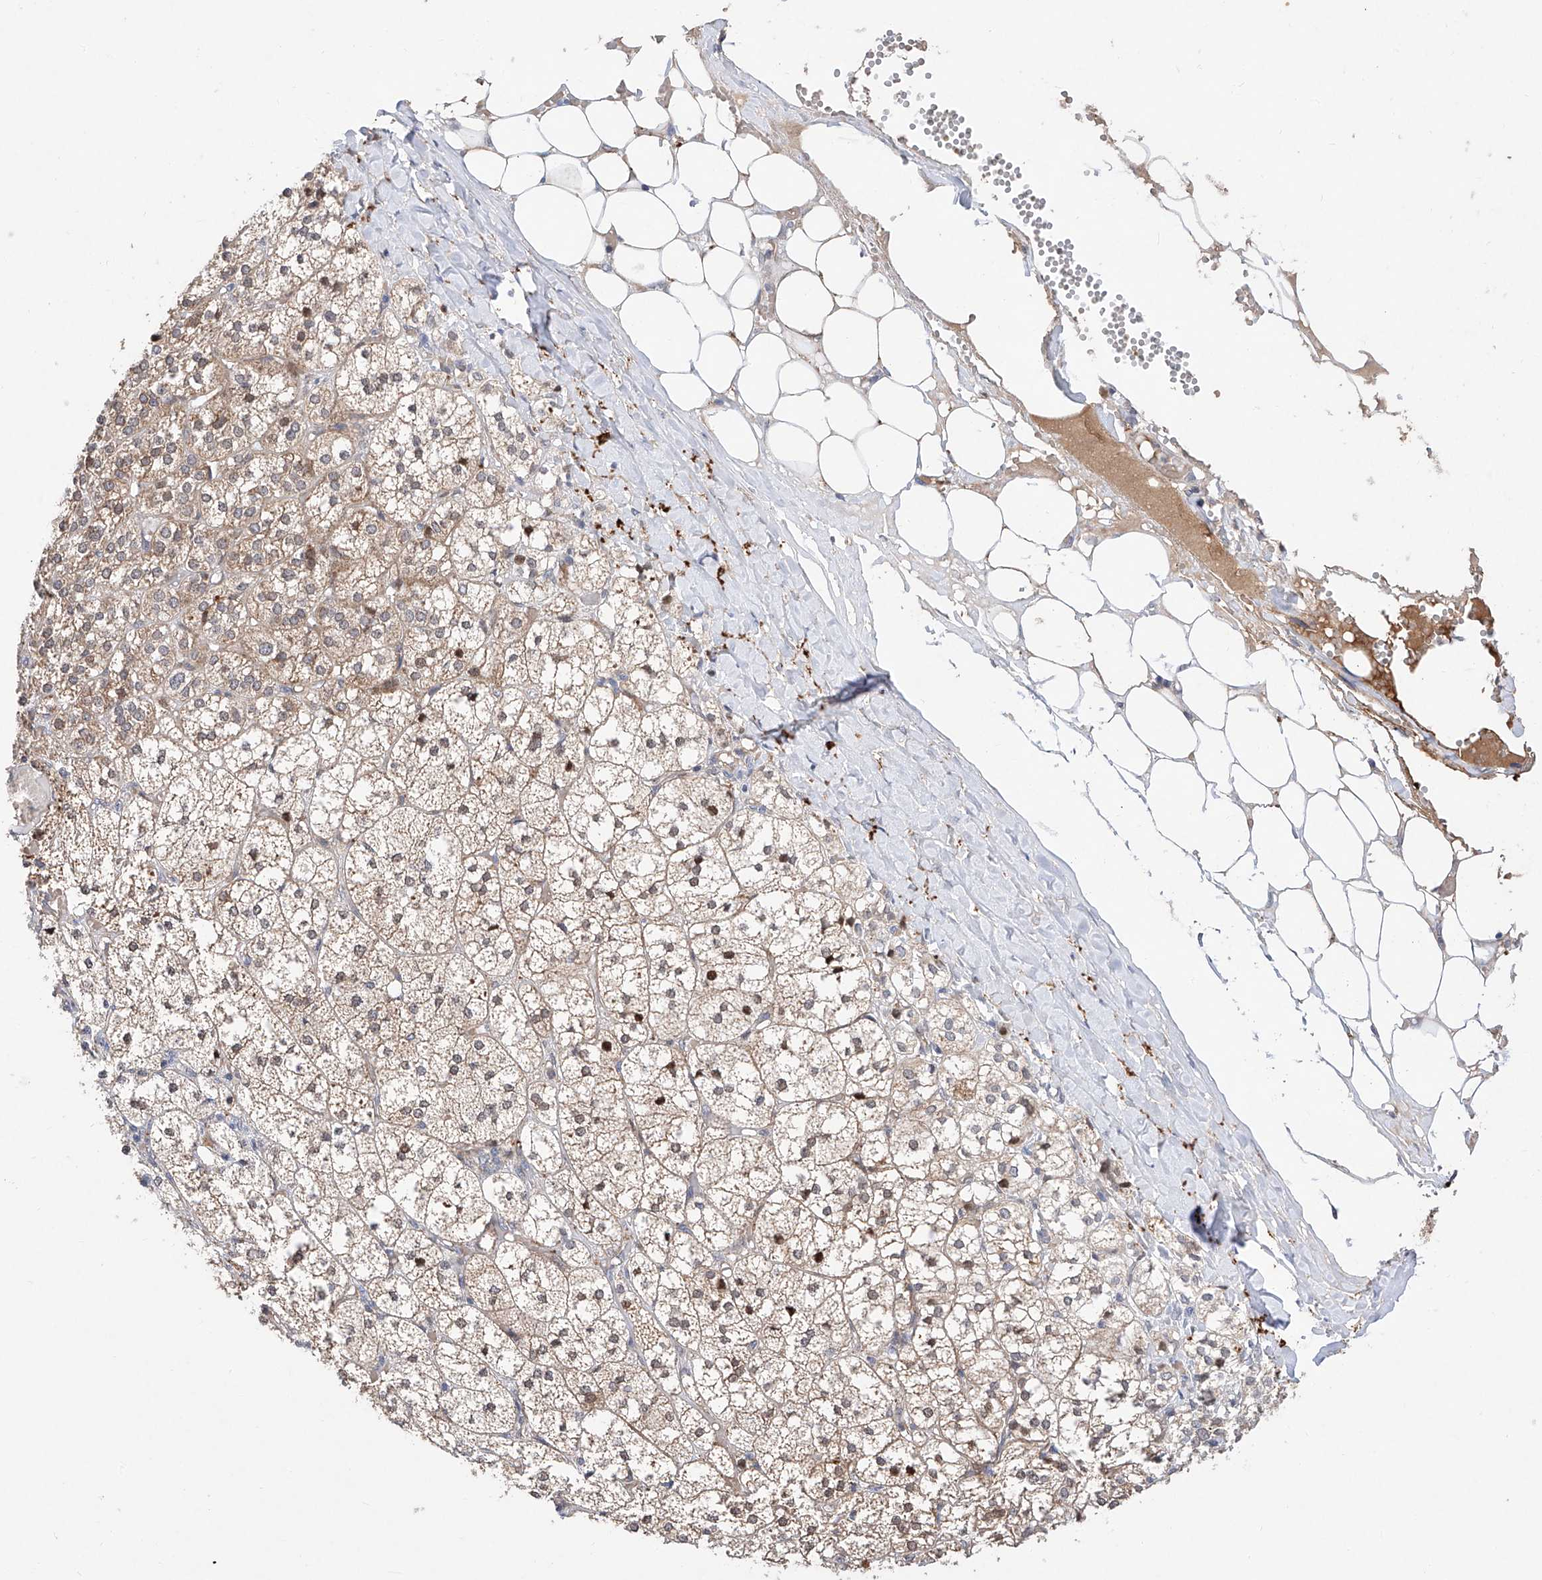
{"staining": {"intensity": "strong", "quantity": "25%-75%", "location": "cytoplasmic/membranous,nuclear"}, "tissue": "adrenal gland", "cell_type": "Glandular cells", "image_type": "normal", "snomed": [{"axis": "morphology", "description": "Normal tissue, NOS"}, {"axis": "topography", "description": "Adrenal gland"}], "caption": "Immunohistochemistry (IHC) histopathology image of unremarkable adrenal gland stained for a protein (brown), which shows high levels of strong cytoplasmic/membranous,nuclear staining in about 25%-75% of glandular cells.", "gene": "FUCA2", "patient": {"sex": "female", "age": 61}}